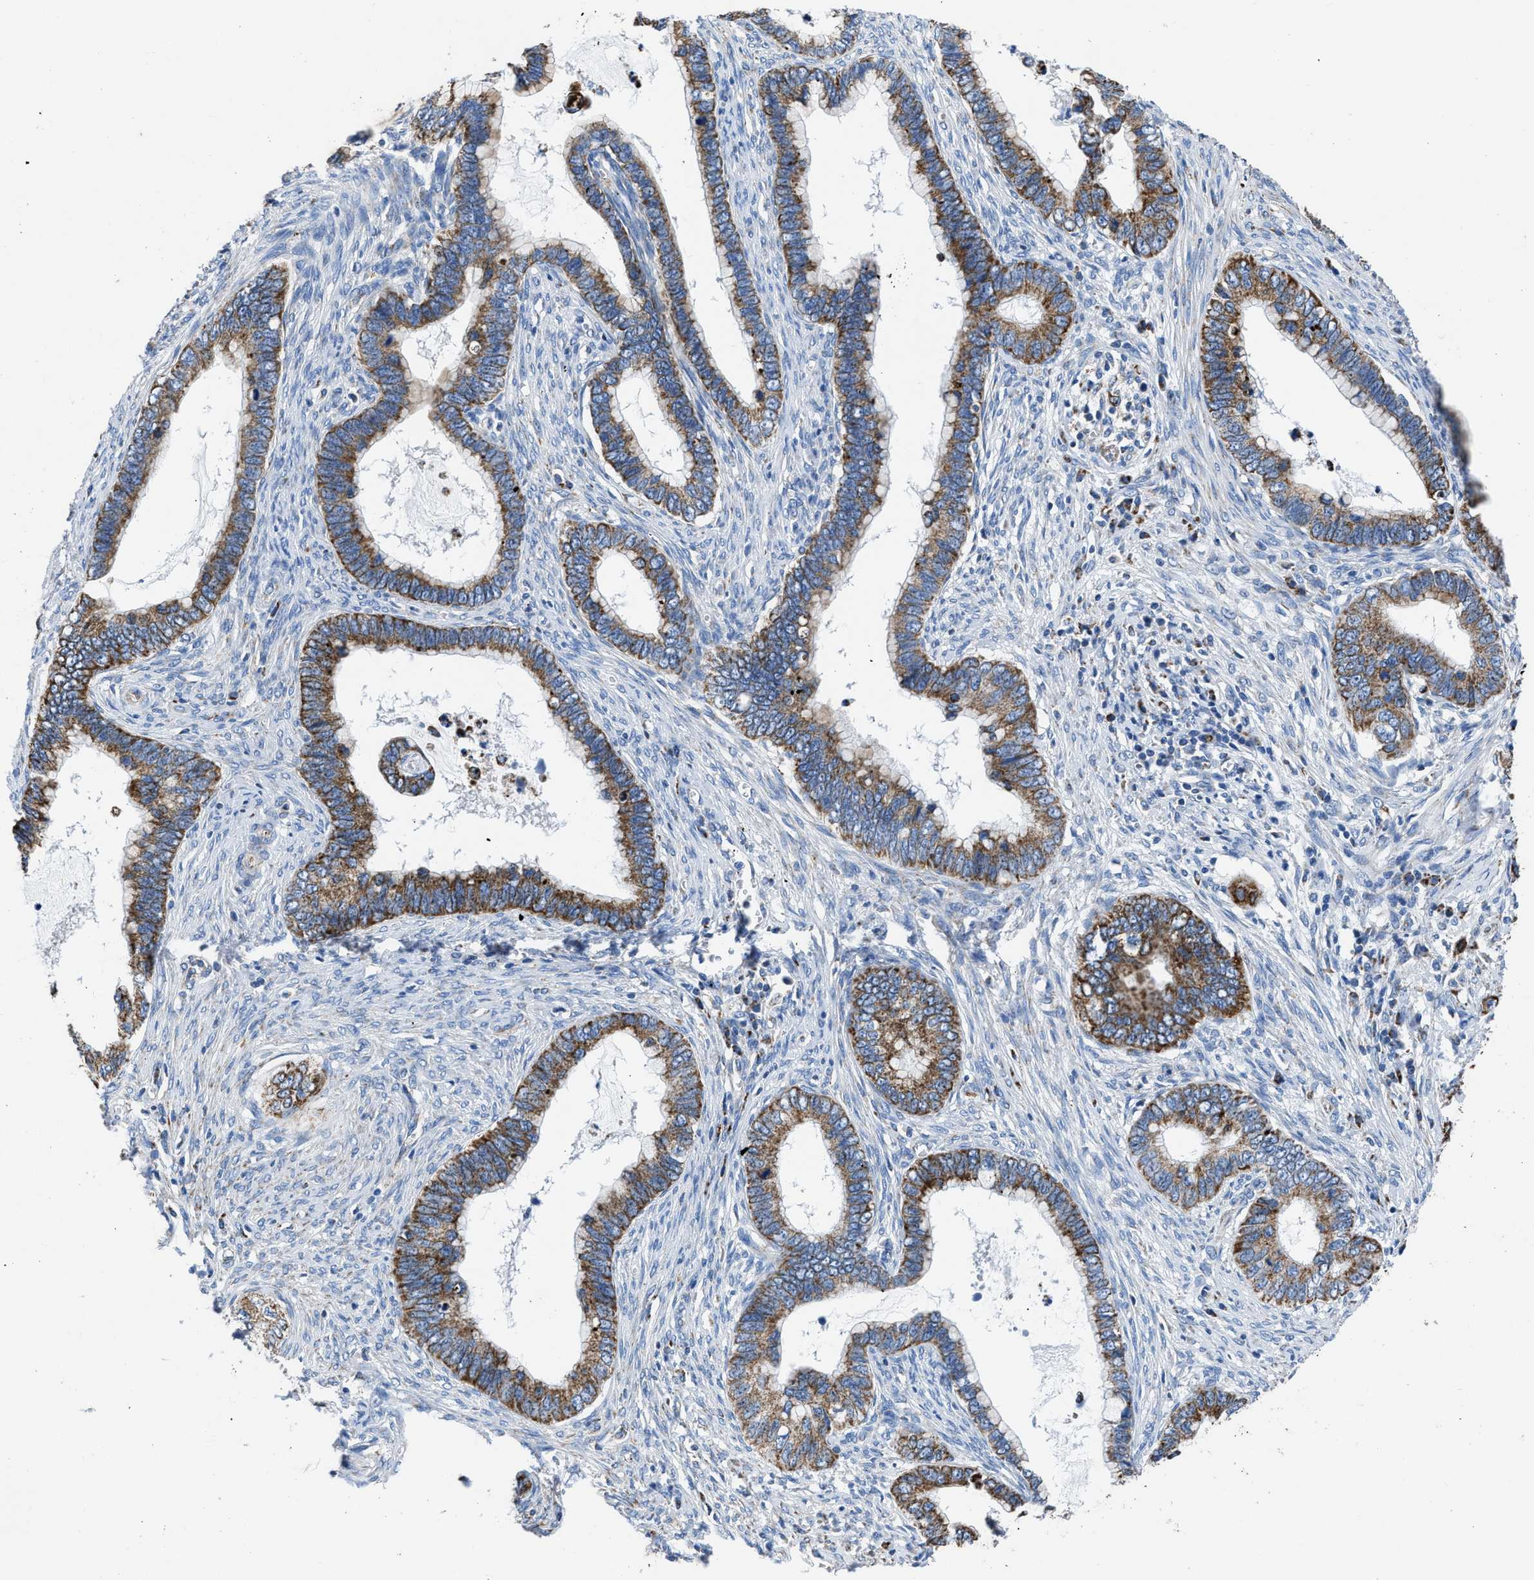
{"staining": {"intensity": "strong", "quantity": ">75%", "location": "cytoplasmic/membranous"}, "tissue": "cervical cancer", "cell_type": "Tumor cells", "image_type": "cancer", "snomed": [{"axis": "morphology", "description": "Adenocarcinoma, NOS"}, {"axis": "topography", "description": "Cervix"}], "caption": "Strong cytoplasmic/membranous protein expression is identified in about >75% of tumor cells in cervical cancer (adenocarcinoma). The staining was performed using DAB (3,3'-diaminobenzidine) to visualize the protein expression in brown, while the nuclei were stained in blue with hematoxylin (Magnification: 20x).", "gene": "ZDHHC3", "patient": {"sex": "female", "age": 44}}